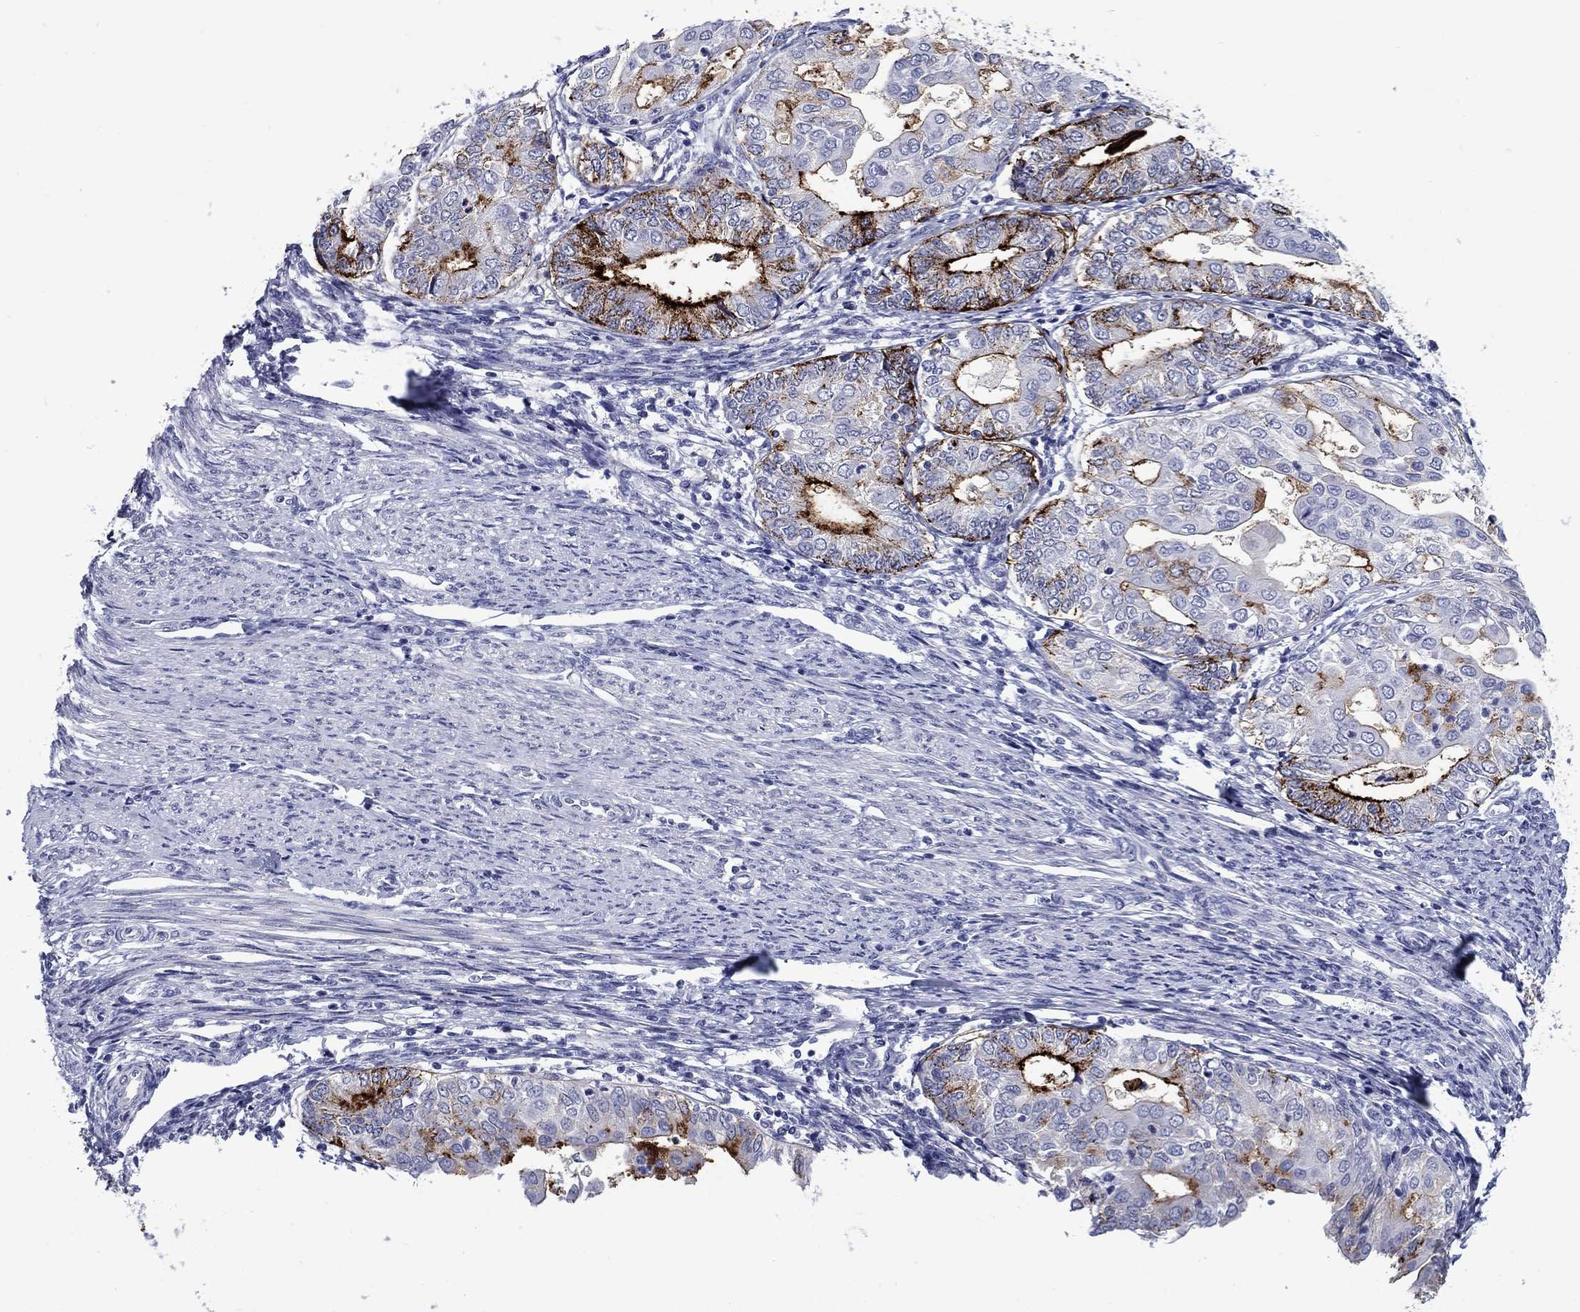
{"staining": {"intensity": "strong", "quantity": "25%-75%", "location": "cytoplasmic/membranous"}, "tissue": "endometrial cancer", "cell_type": "Tumor cells", "image_type": "cancer", "snomed": [{"axis": "morphology", "description": "Adenocarcinoma, NOS"}, {"axis": "topography", "description": "Endometrium"}], "caption": "Endometrial cancer (adenocarcinoma) was stained to show a protein in brown. There is high levels of strong cytoplasmic/membranous expression in approximately 25%-75% of tumor cells.", "gene": "C4orf19", "patient": {"sex": "female", "age": 68}}